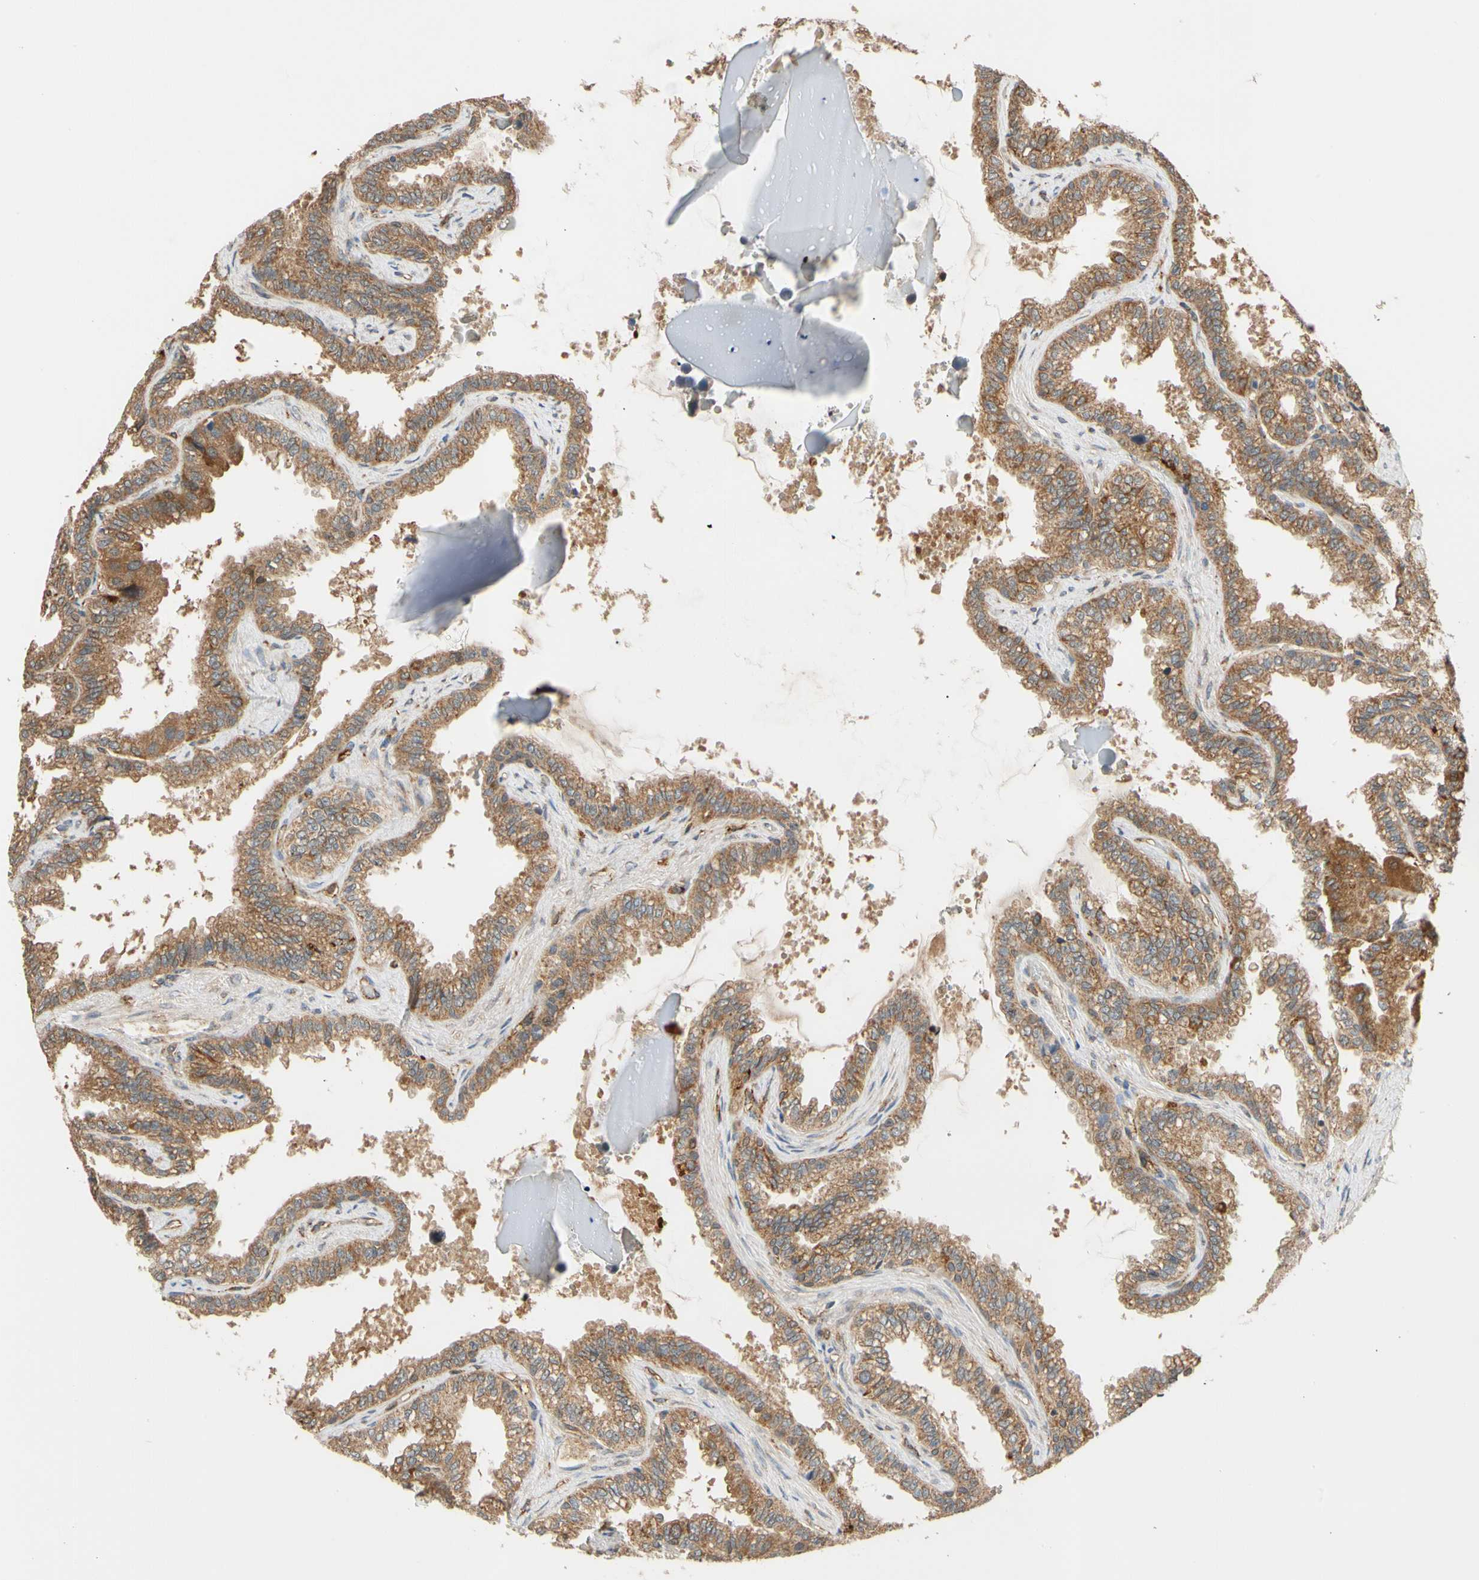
{"staining": {"intensity": "strong", "quantity": ">75%", "location": "cytoplasmic/membranous"}, "tissue": "seminal vesicle", "cell_type": "Glandular cells", "image_type": "normal", "snomed": [{"axis": "morphology", "description": "Normal tissue, NOS"}, {"axis": "topography", "description": "Seminal veicle"}], "caption": "This photomicrograph demonstrates immunohistochemistry (IHC) staining of benign seminal vesicle, with high strong cytoplasmic/membranous positivity in about >75% of glandular cells.", "gene": "ANKHD1", "patient": {"sex": "male", "age": 46}}